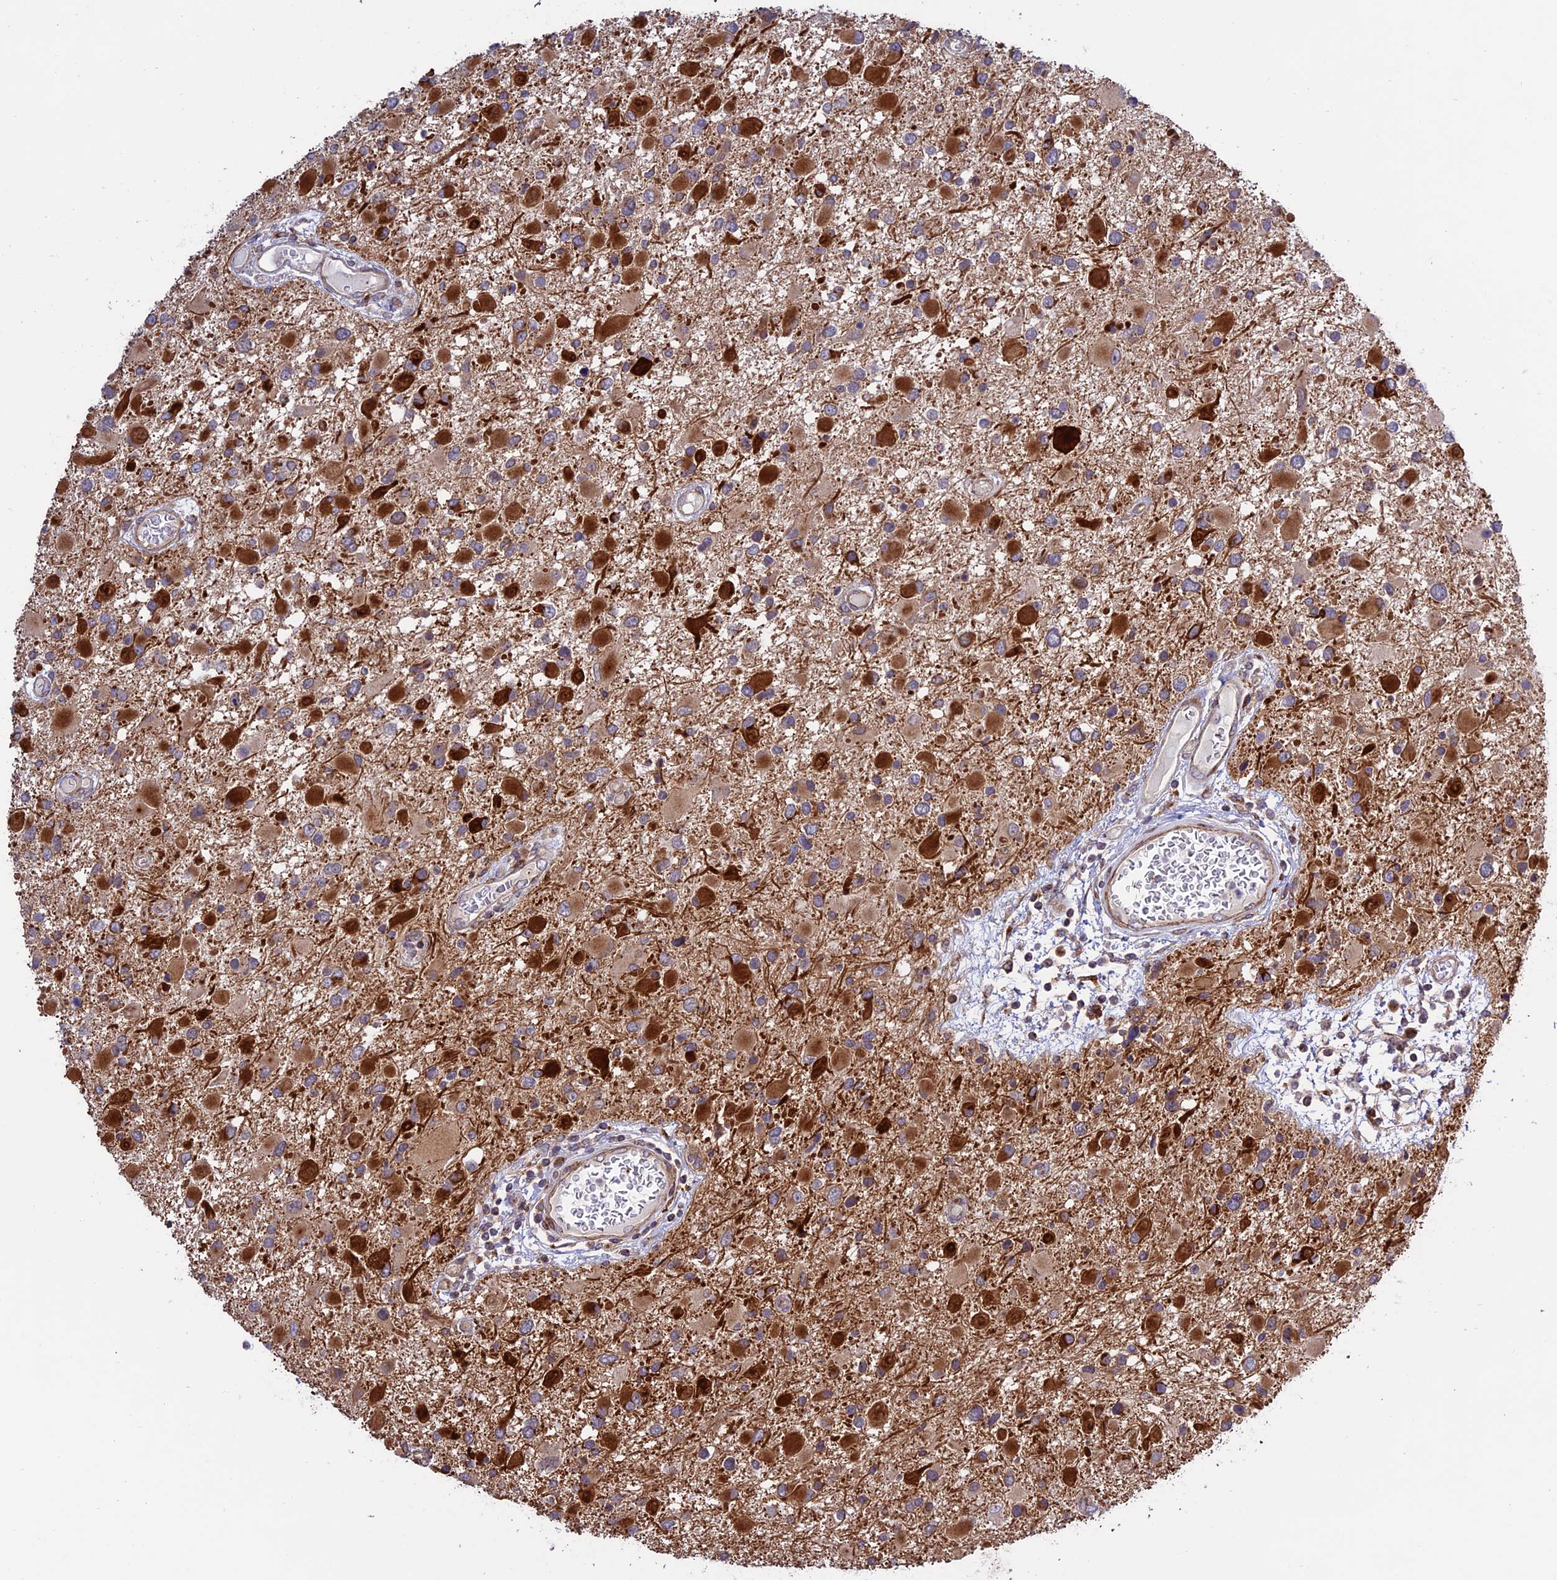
{"staining": {"intensity": "strong", "quantity": ">75%", "location": "cytoplasmic/membranous"}, "tissue": "glioma", "cell_type": "Tumor cells", "image_type": "cancer", "snomed": [{"axis": "morphology", "description": "Glioma, malignant, High grade"}, {"axis": "topography", "description": "Brain"}], "caption": "About >75% of tumor cells in human malignant high-grade glioma demonstrate strong cytoplasmic/membranous protein staining as visualized by brown immunohistochemical staining.", "gene": "TNIP3", "patient": {"sex": "male", "age": 53}}